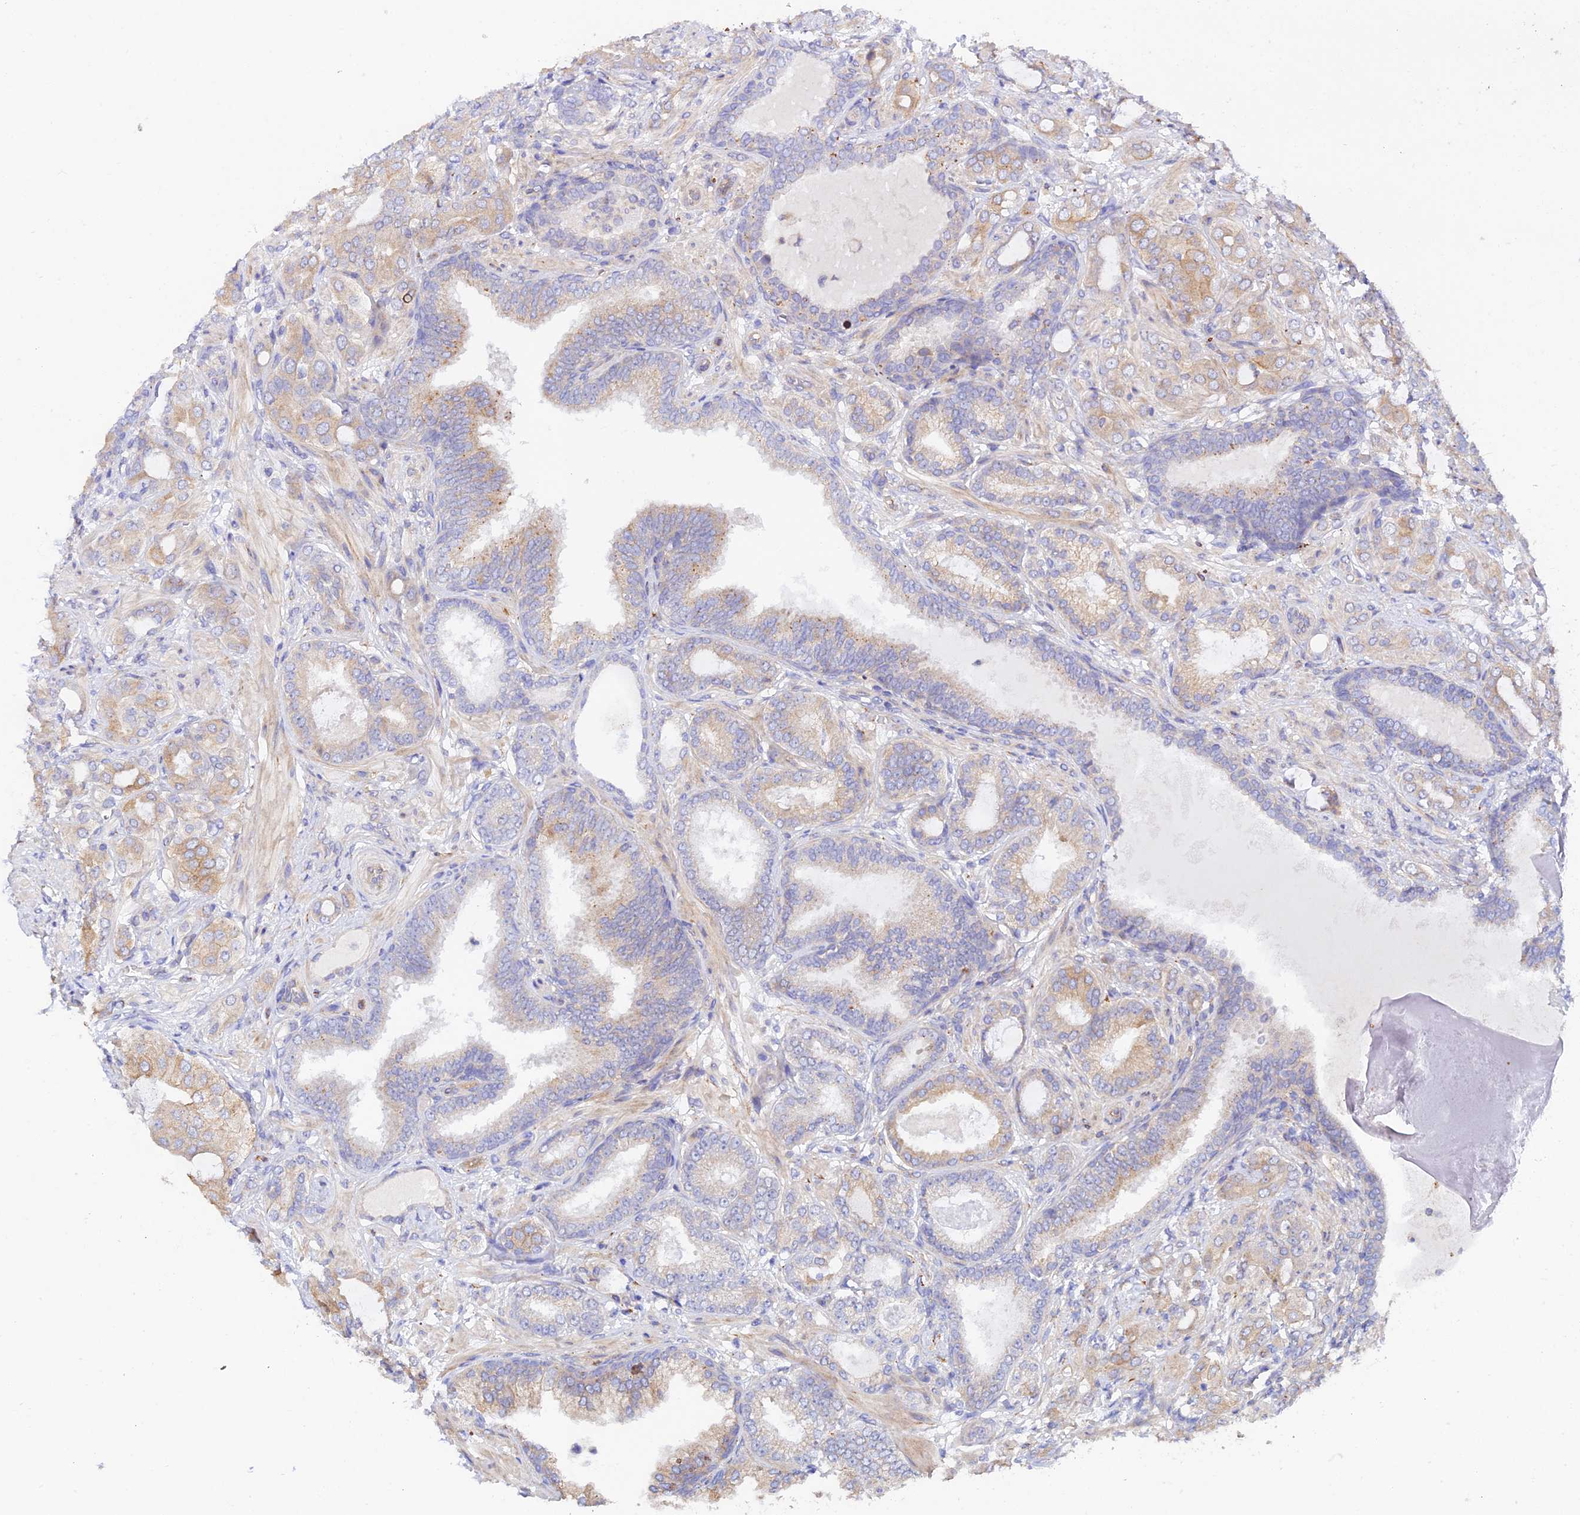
{"staining": {"intensity": "weak", "quantity": "25%-75%", "location": "cytoplasmic/membranous"}, "tissue": "prostate cancer", "cell_type": "Tumor cells", "image_type": "cancer", "snomed": [{"axis": "morphology", "description": "Adenocarcinoma, Low grade"}, {"axis": "topography", "description": "Prostate"}], "caption": "A photomicrograph showing weak cytoplasmic/membranous positivity in about 25%-75% of tumor cells in adenocarcinoma (low-grade) (prostate), as visualized by brown immunohistochemical staining.", "gene": "MYO9A", "patient": {"sex": "male", "age": 57}}